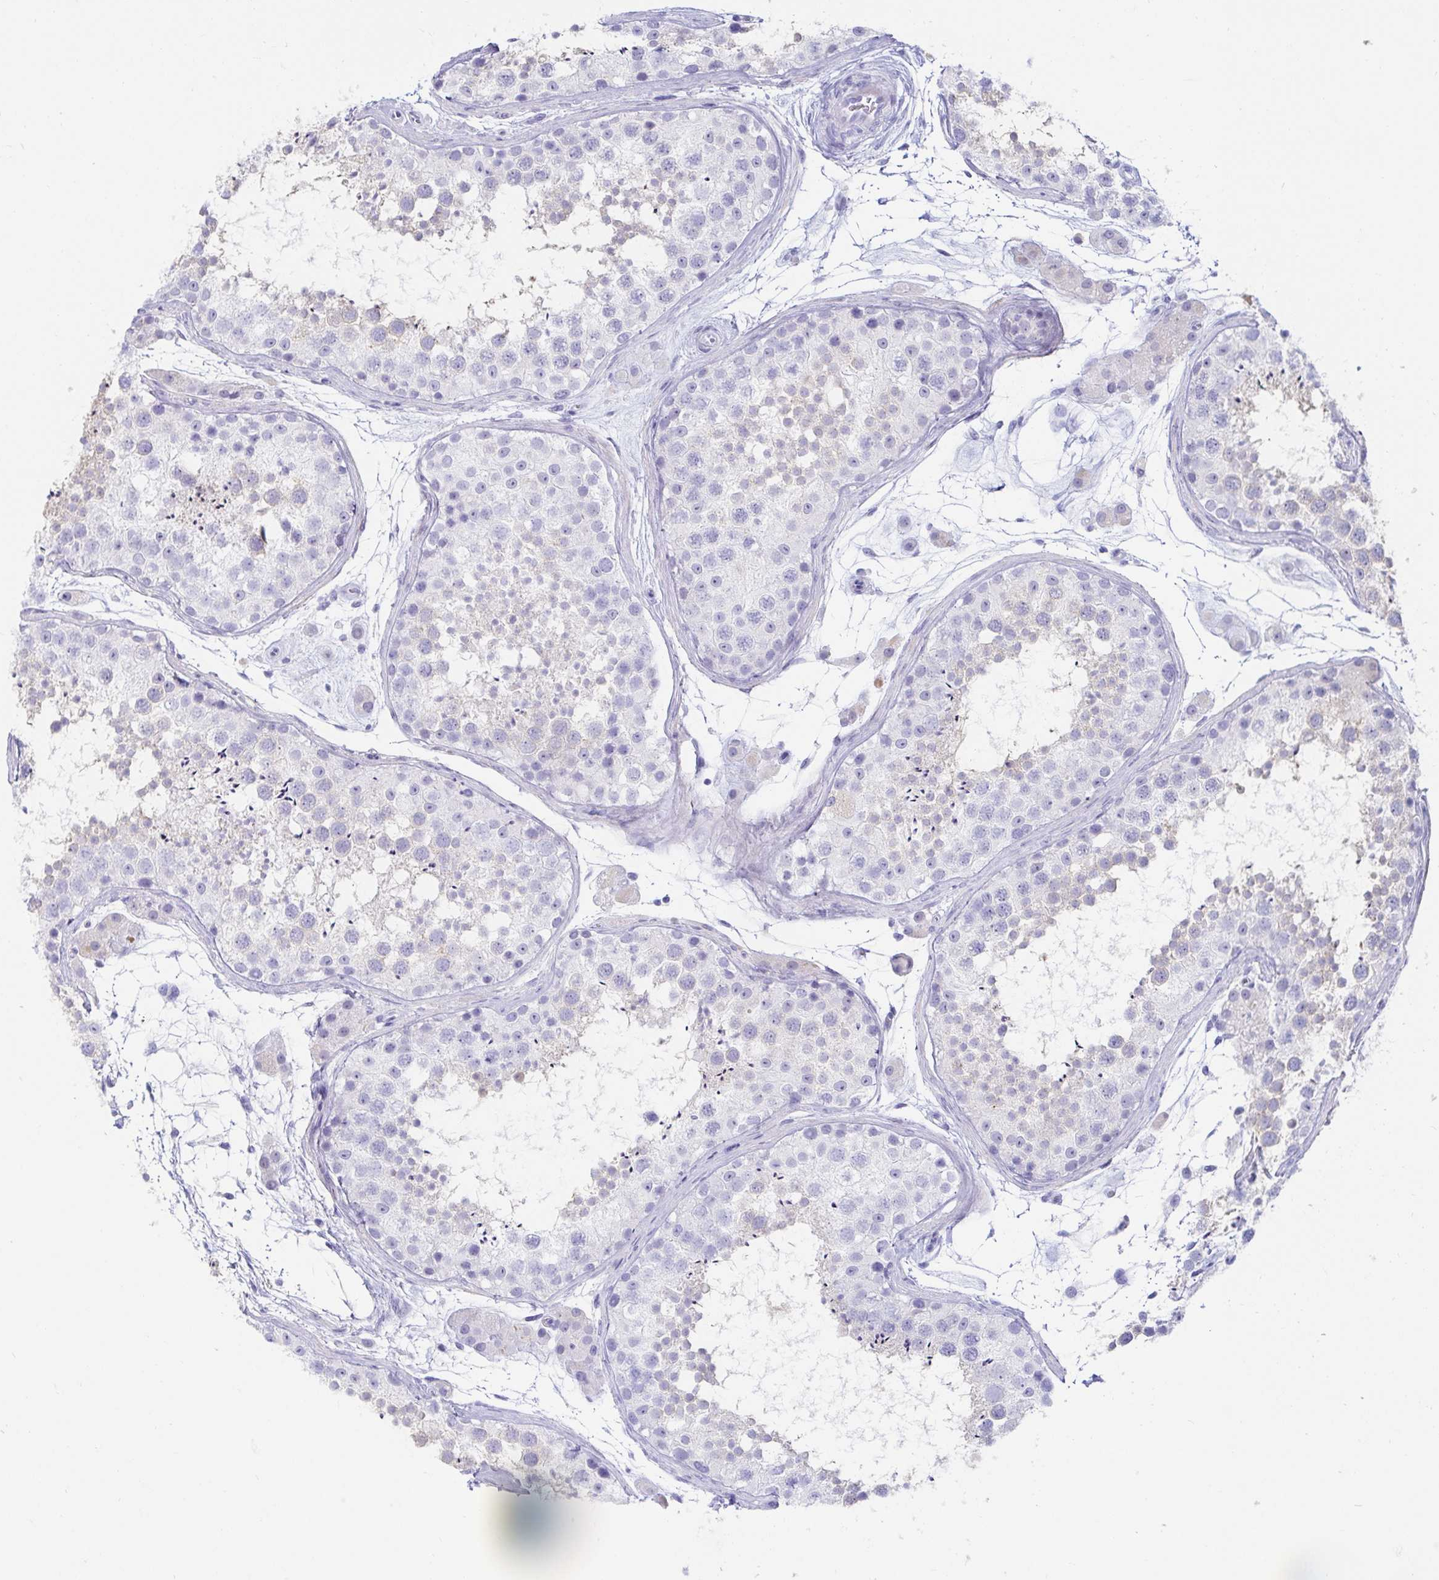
{"staining": {"intensity": "negative", "quantity": "none", "location": "none"}, "tissue": "testis", "cell_type": "Cells in seminiferous ducts", "image_type": "normal", "snomed": [{"axis": "morphology", "description": "Normal tissue, NOS"}, {"axis": "topography", "description": "Testis"}], "caption": "IHC histopathology image of normal human testis stained for a protein (brown), which reveals no staining in cells in seminiferous ducts. (Immunohistochemistry, brightfield microscopy, high magnification).", "gene": "C4orf17", "patient": {"sex": "male", "age": 41}}